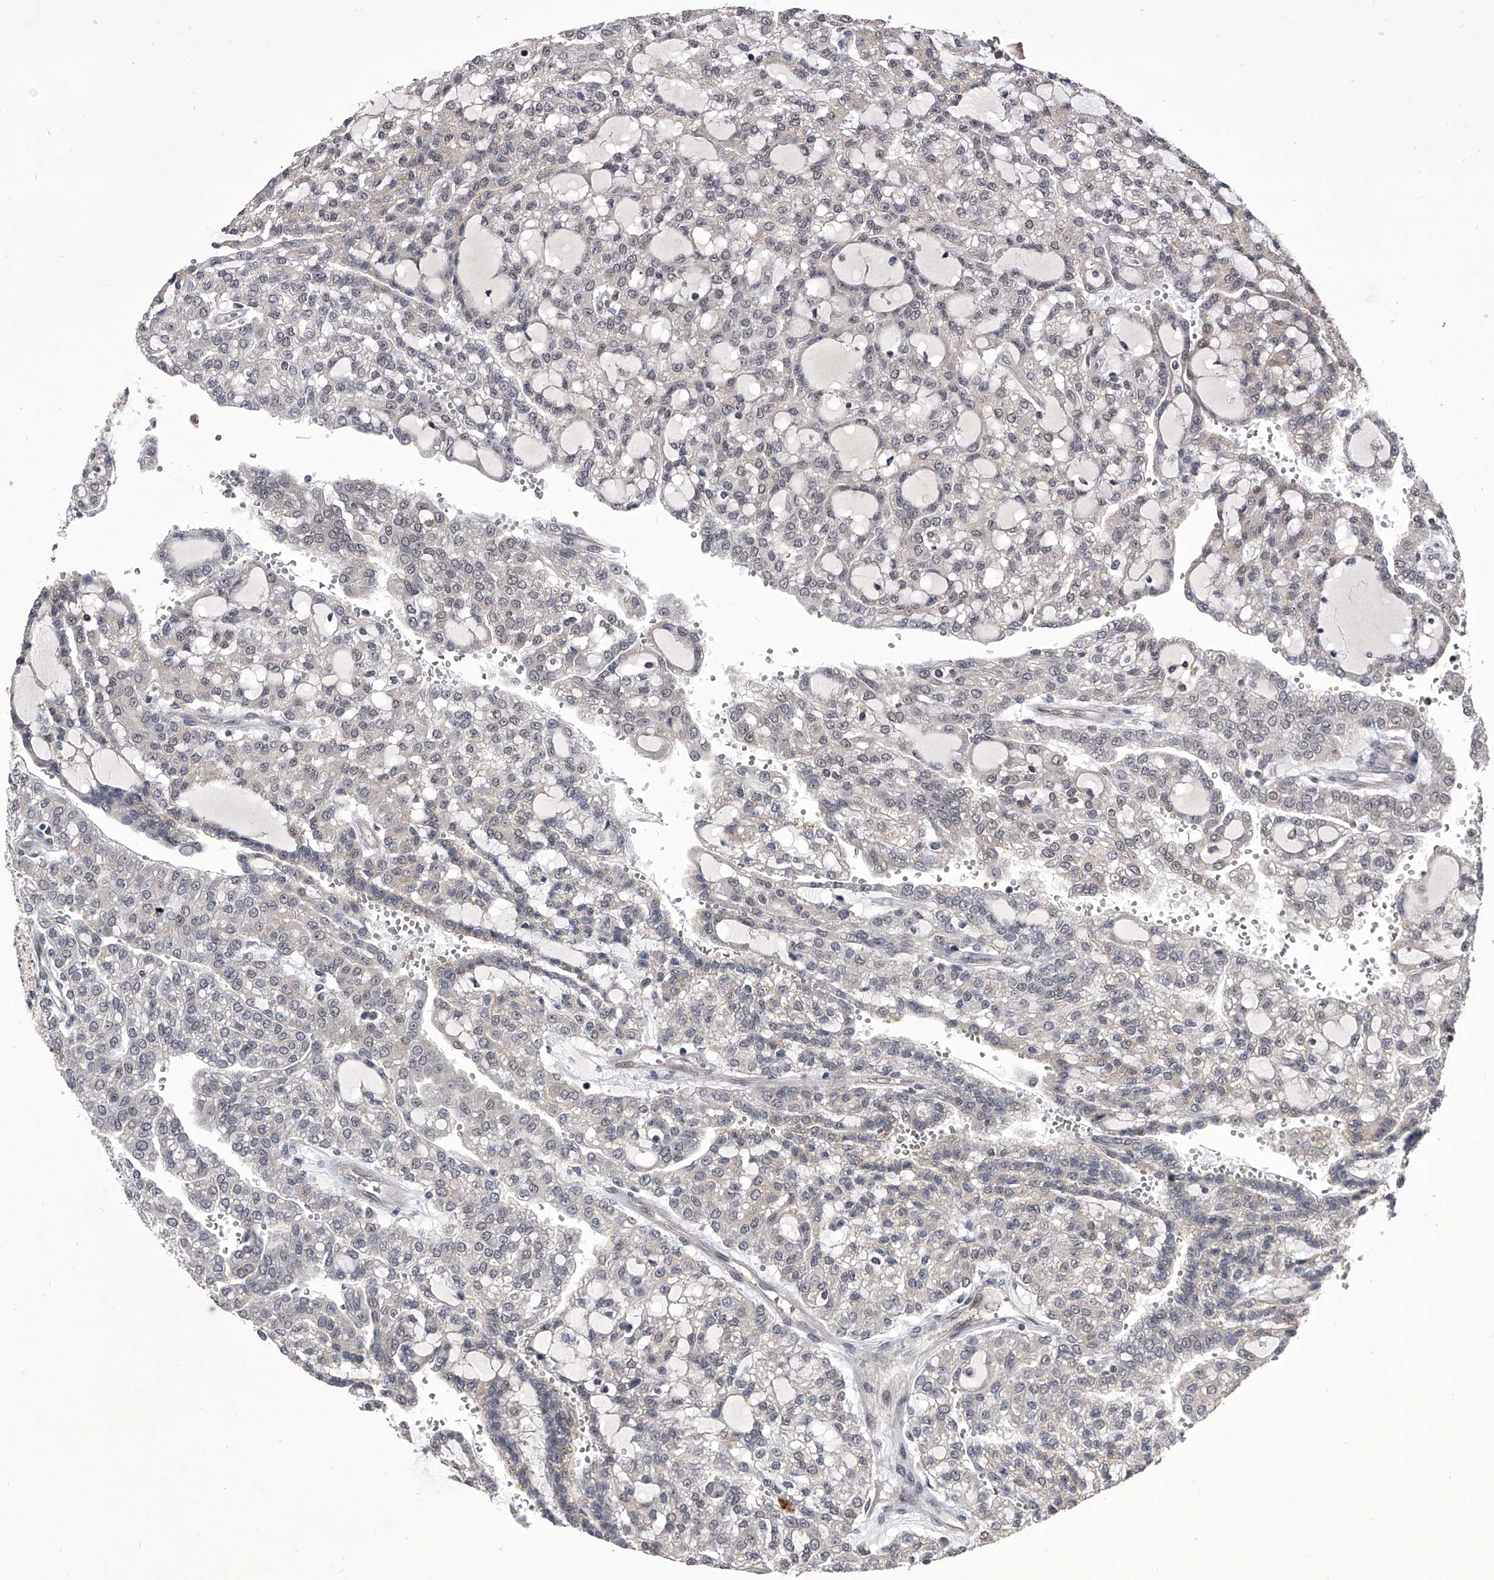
{"staining": {"intensity": "negative", "quantity": "none", "location": "none"}, "tissue": "renal cancer", "cell_type": "Tumor cells", "image_type": "cancer", "snomed": [{"axis": "morphology", "description": "Adenocarcinoma, NOS"}, {"axis": "topography", "description": "Kidney"}], "caption": "A histopathology image of adenocarcinoma (renal) stained for a protein shows no brown staining in tumor cells. (Stains: DAB immunohistochemistry with hematoxylin counter stain, Microscopy: brightfield microscopy at high magnification).", "gene": "CMTR1", "patient": {"sex": "male", "age": 63}}